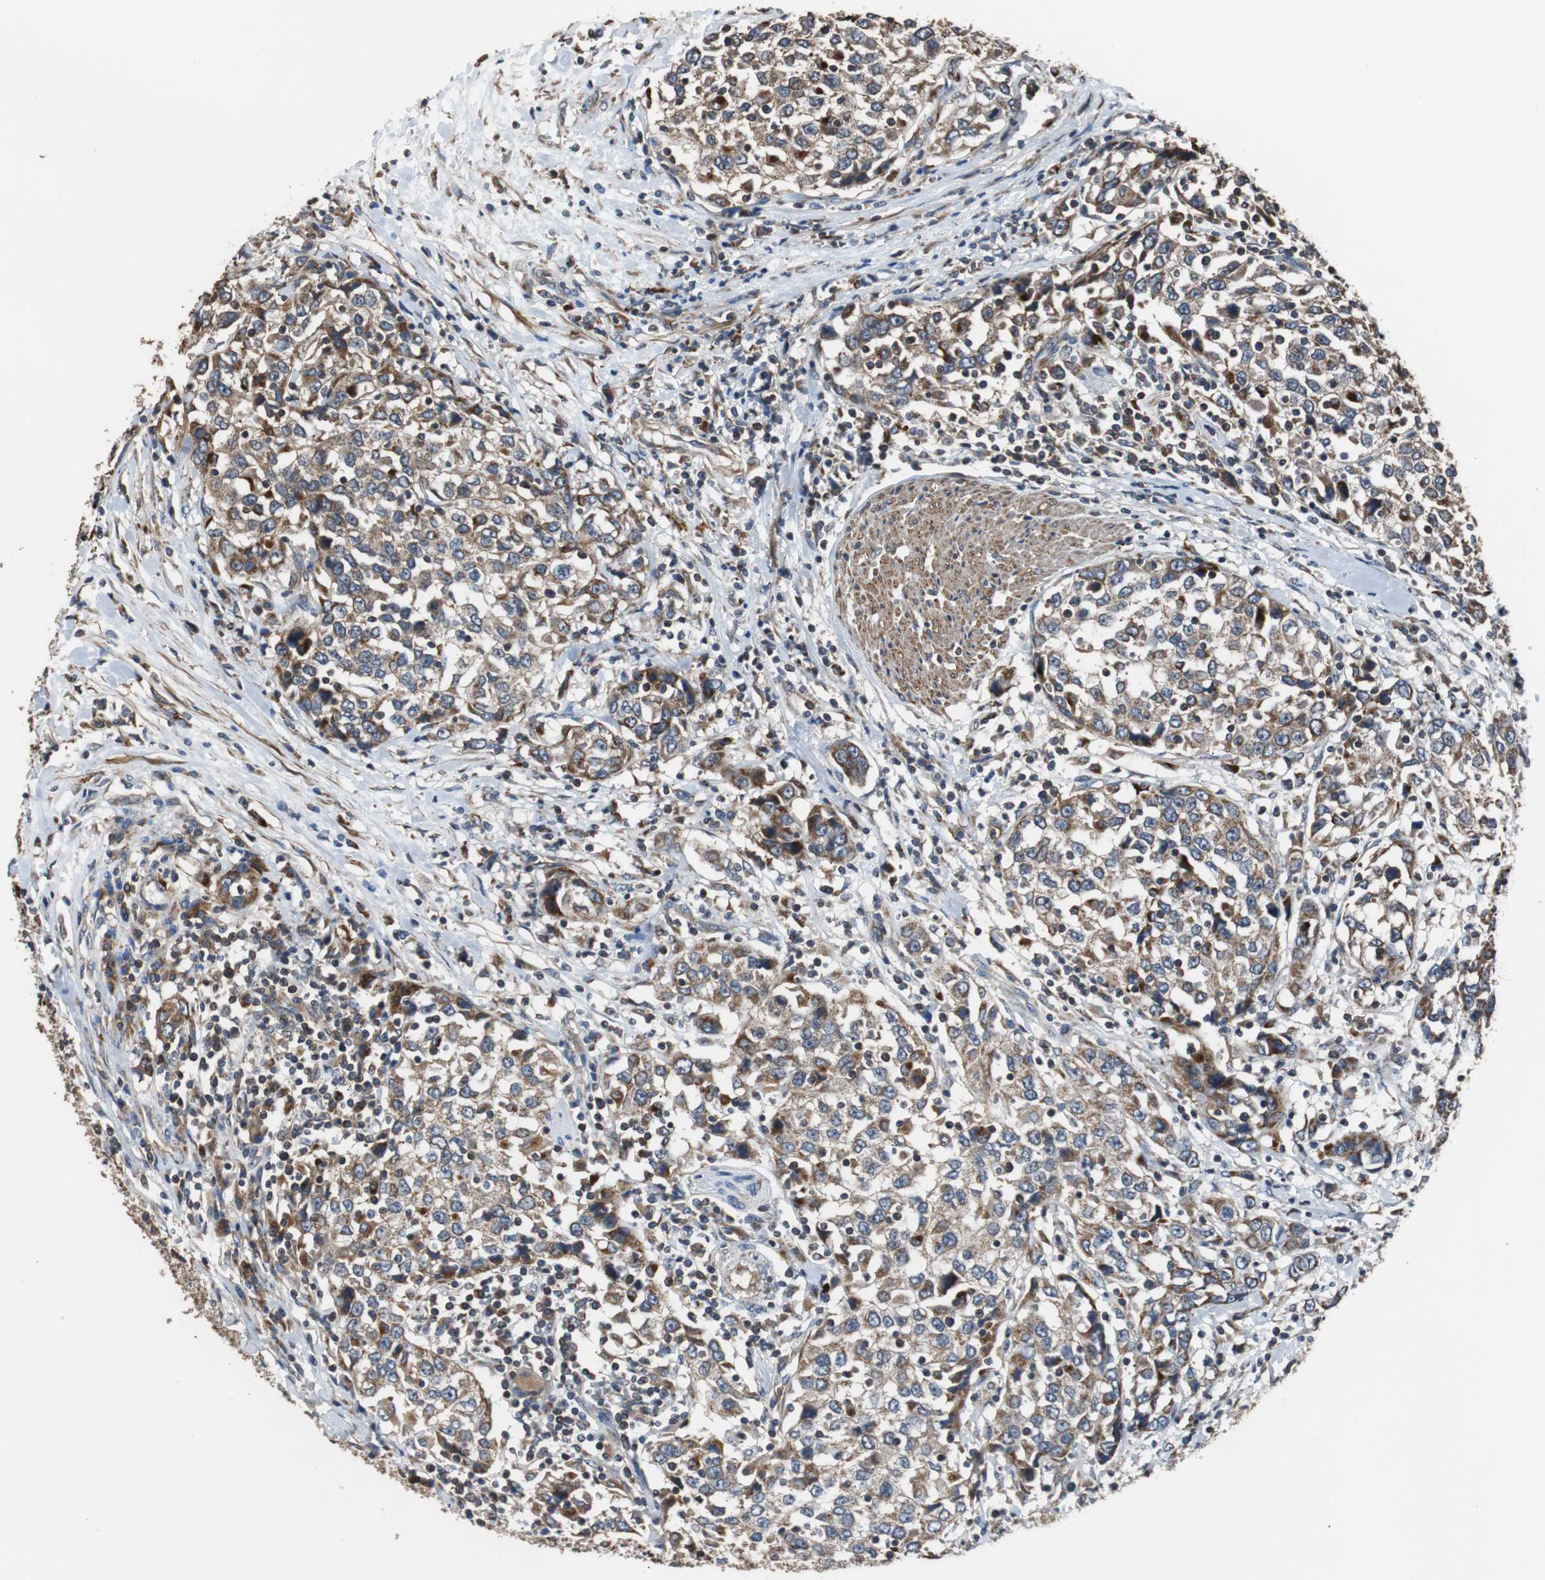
{"staining": {"intensity": "strong", "quantity": ">75%", "location": "cytoplasmic/membranous"}, "tissue": "urothelial cancer", "cell_type": "Tumor cells", "image_type": "cancer", "snomed": [{"axis": "morphology", "description": "Urothelial carcinoma, High grade"}, {"axis": "topography", "description": "Urinary bladder"}], "caption": "The histopathology image reveals immunohistochemical staining of urothelial carcinoma (high-grade). There is strong cytoplasmic/membranous positivity is identified in about >75% of tumor cells.", "gene": "PITRM1", "patient": {"sex": "female", "age": 80}}